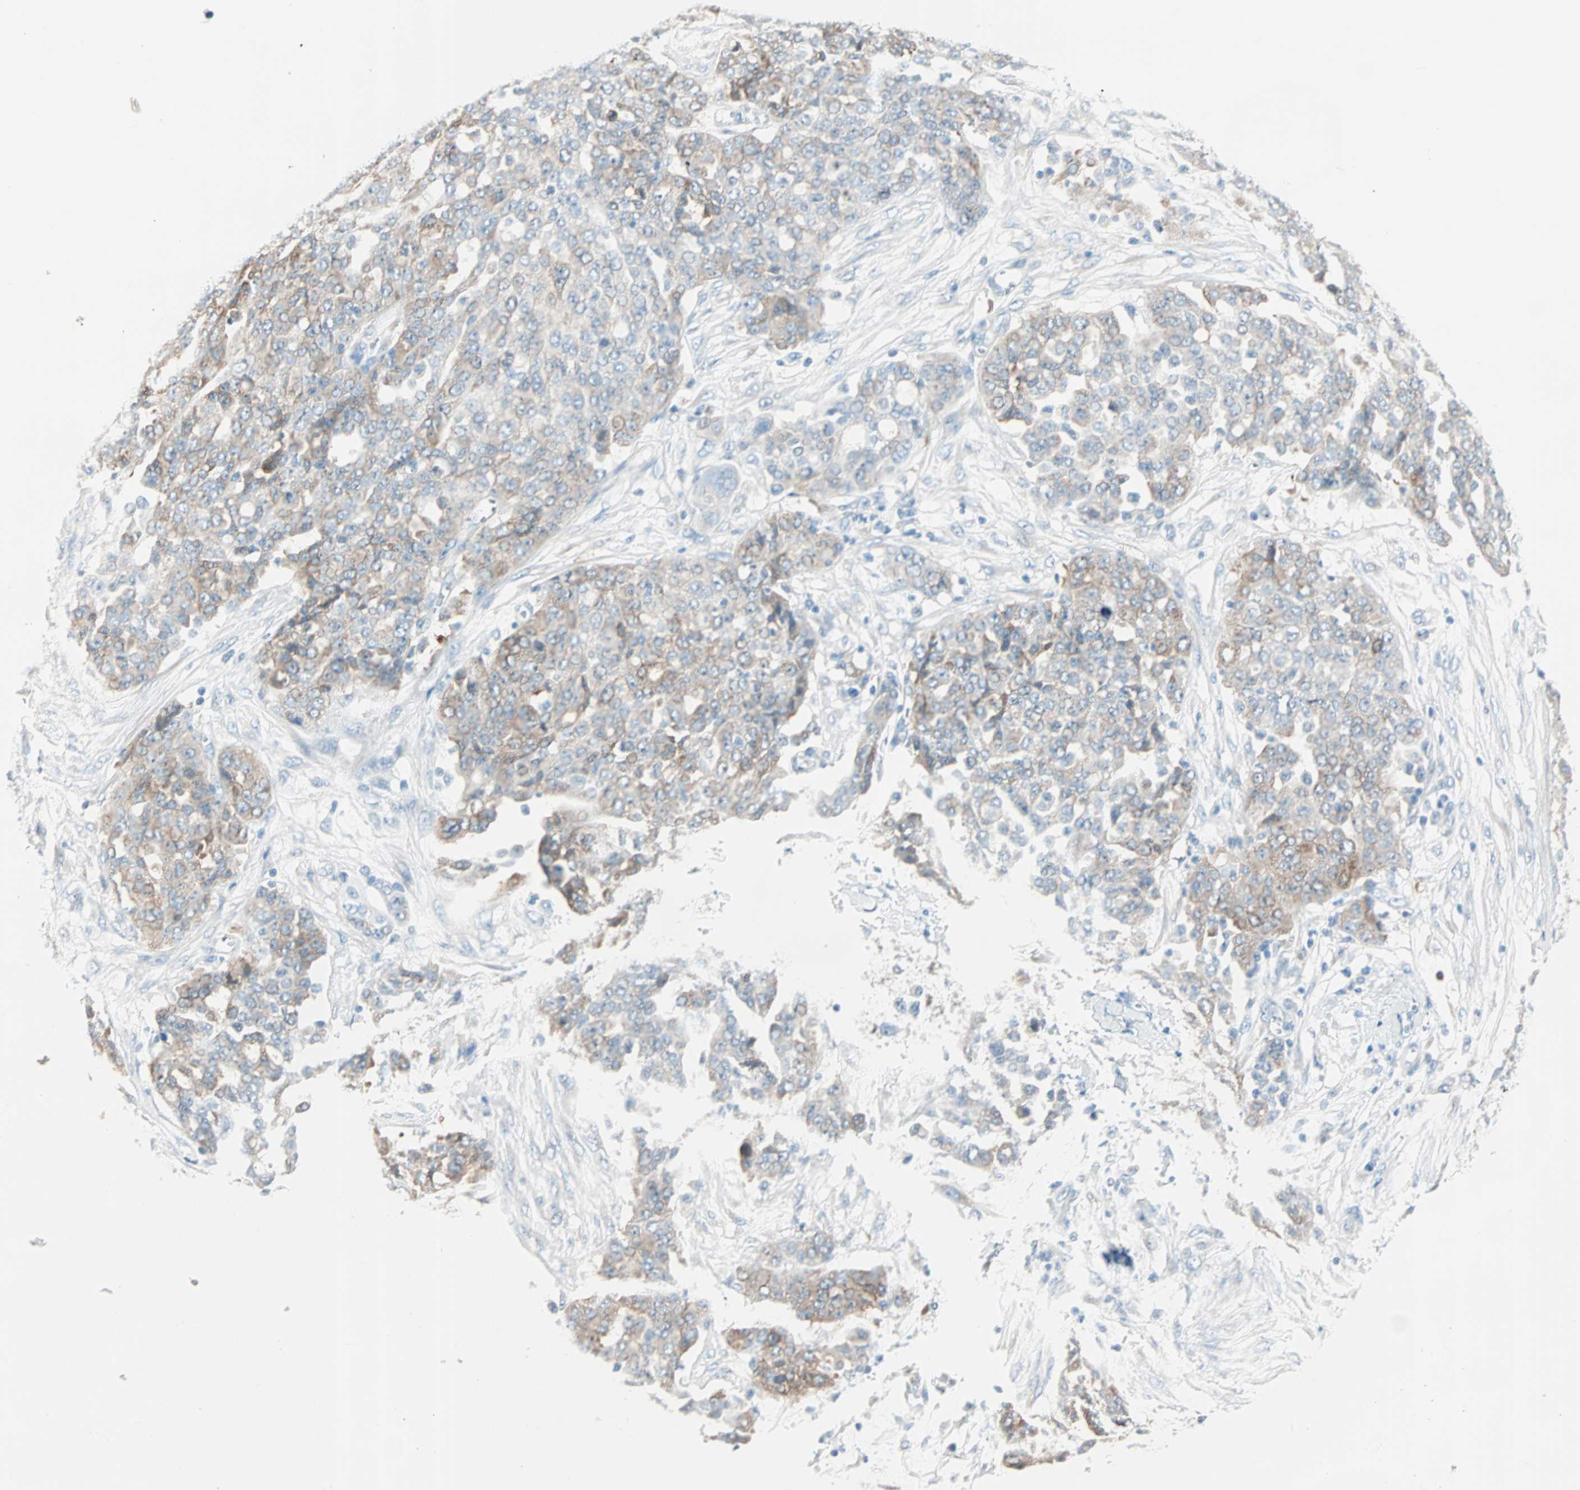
{"staining": {"intensity": "weak", "quantity": "25%-75%", "location": "cytoplasmic/membranous"}, "tissue": "ovarian cancer", "cell_type": "Tumor cells", "image_type": "cancer", "snomed": [{"axis": "morphology", "description": "Cystadenocarcinoma, serous, NOS"}, {"axis": "topography", "description": "Soft tissue"}, {"axis": "topography", "description": "Ovary"}], "caption": "Immunohistochemistry (IHC) image of ovarian serous cystadenocarcinoma stained for a protein (brown), which displays low levels of weak cytoplasmic/membranous positivity in about 25%-75% of tumor cells.", "gene": "ATF6", "patient": {"sex": "female", "age": 57}}